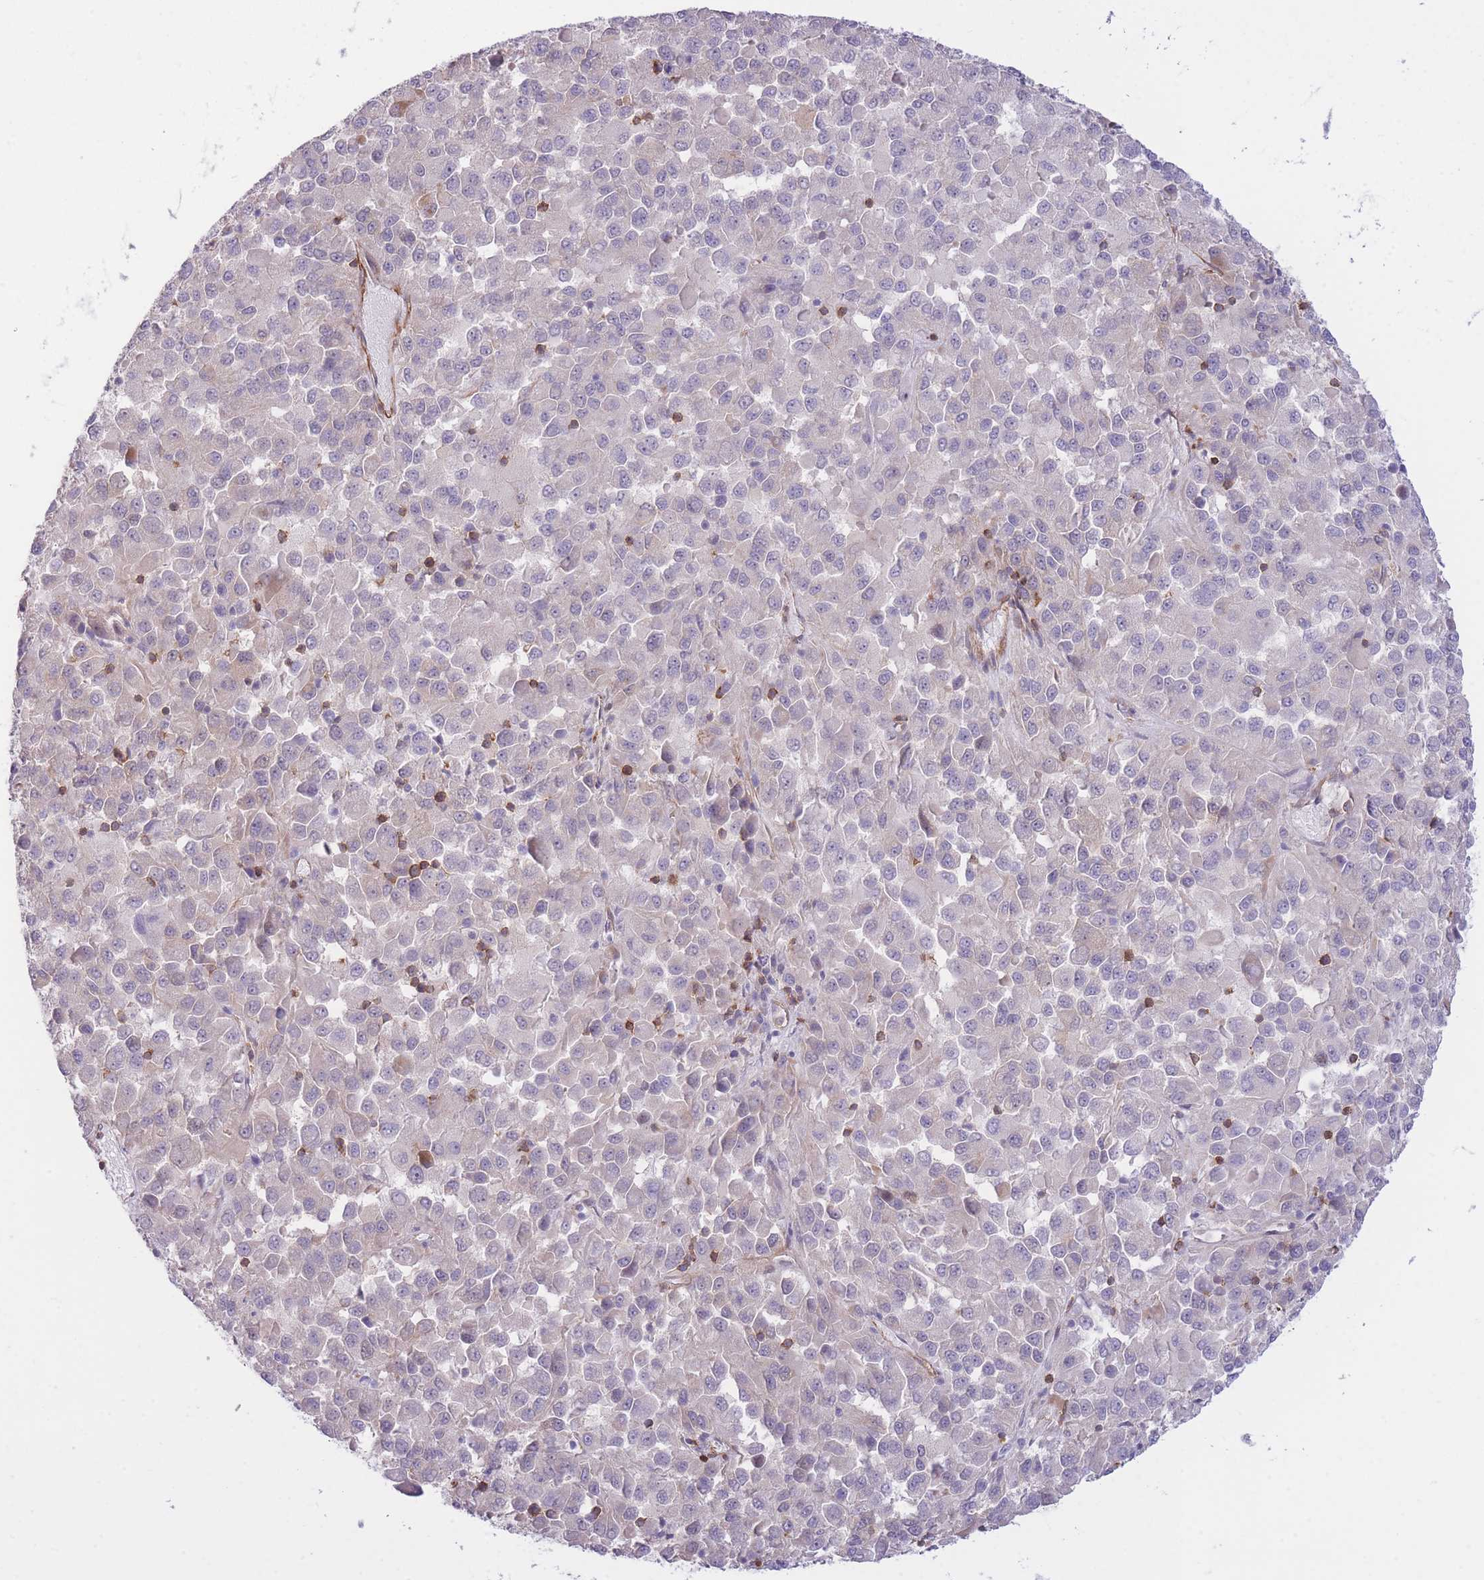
{"staining": {"intensity": "negative", "quantity": "none", "location": "none"}, "tissue": "melanoma", "cell_type": "Tumor cells", "image_type": "cancer", "snomed": [{"axis": "morphology", "description": "Malignant melanoma, Metastatic site"}, {"axis": "topography", "description": "Lung"}], "caption": "Protein analysis of malignant melanoma (metastatic site) shows no significant positivity in tumor cells. Brightfield microscopy of IHC stained with DAB (3,3'-diaminobenzidine) (brown) and hematoxylin (blue), captured at high magnification.", "gene": "CDC25B", "patient": {"sex": "male", "age": 64}}